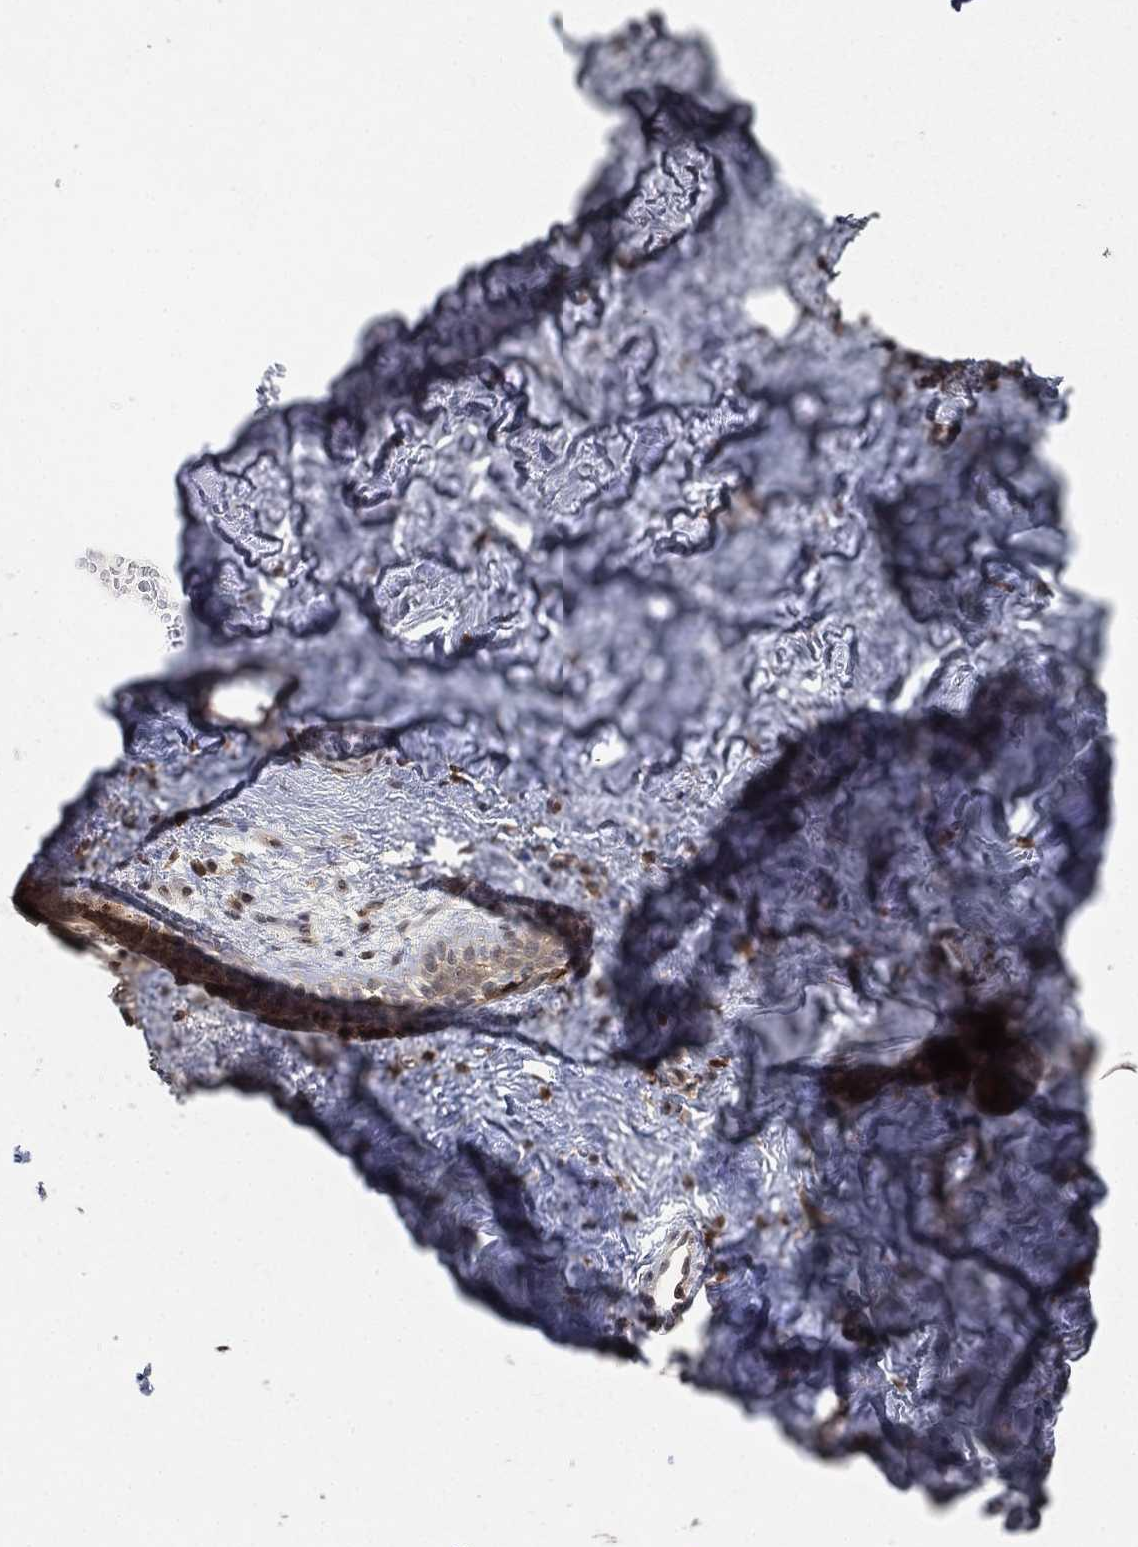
{"staining": {"intensity": "negative", "quantity": "none", "location": "none"}, "tissue": "breast", "cell_type": "Adipocytes", "image_type": "normal", "snomed": [{"axis": "morphology", "description": "Normal tissue, NOS"}, {"axis": "topography", "description": "Breast"}], "caption": "Immunohistochemistry histopathology image of benign breast: human breast stained with DAB shows no significant protein positivity in adipocytes.", "gene": "WDR26", "patient": {"sex": "female", "age": 43}}